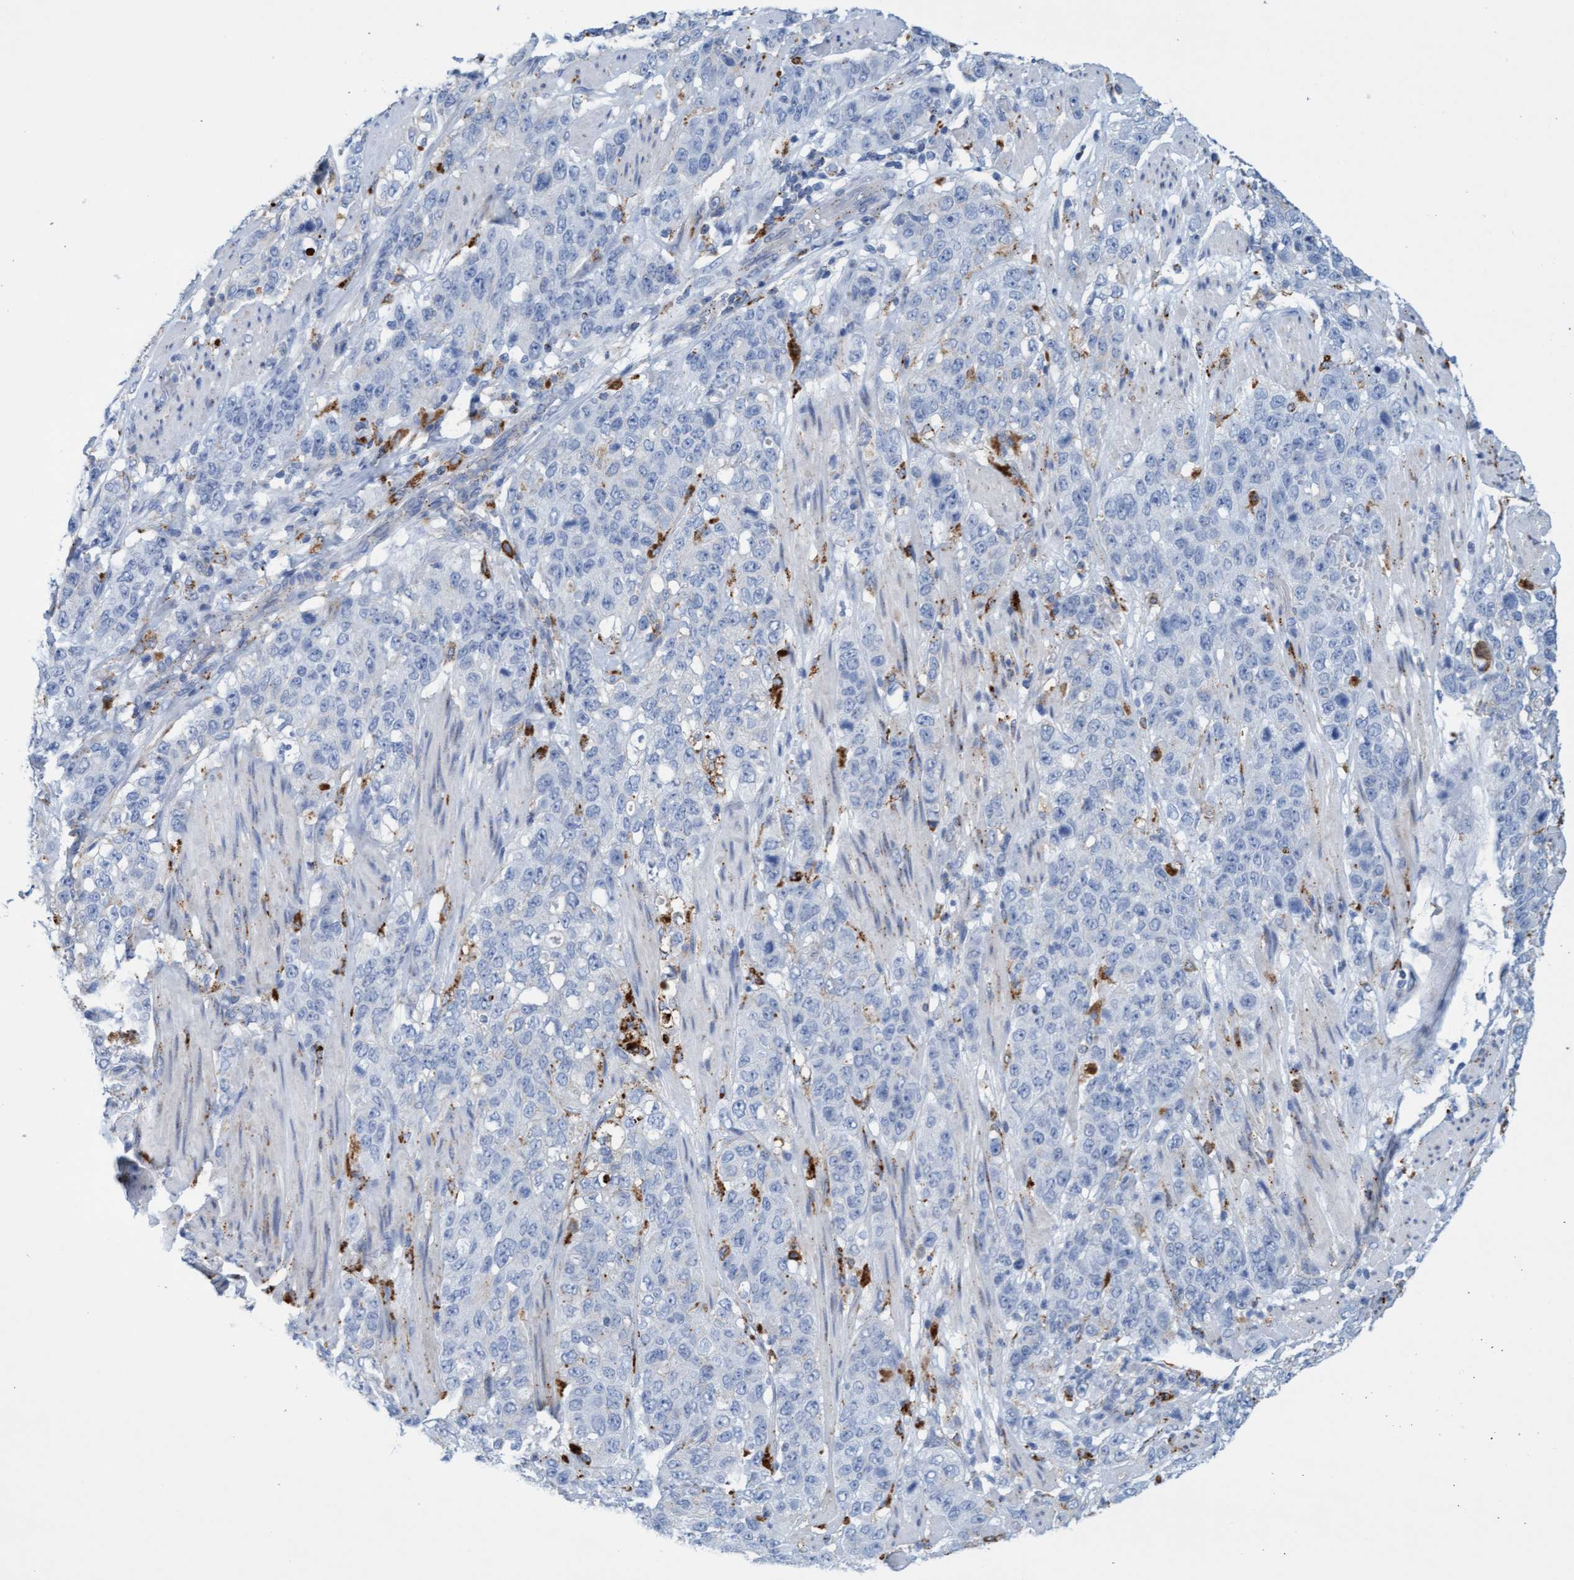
{"staining": {"intensity": "negative", "quantity": "none", "location": "none"}, "tissue": "stomach cancer", "cell_type": "Tumor cells", "image_type": "cancer", "snomed": [{"axis": "morphology", "description": "Adenocarcinoma, NOS"}, {"axis": "topography", "description": "Stomach"}], "caption": "This is an immunohistochemistry (IHC) histopathology image of human adenocarcinoma (stomach). There is no staining in tumor cells.", "gene": "SGSH", "patient": {"sex": "male", "age": 48}}